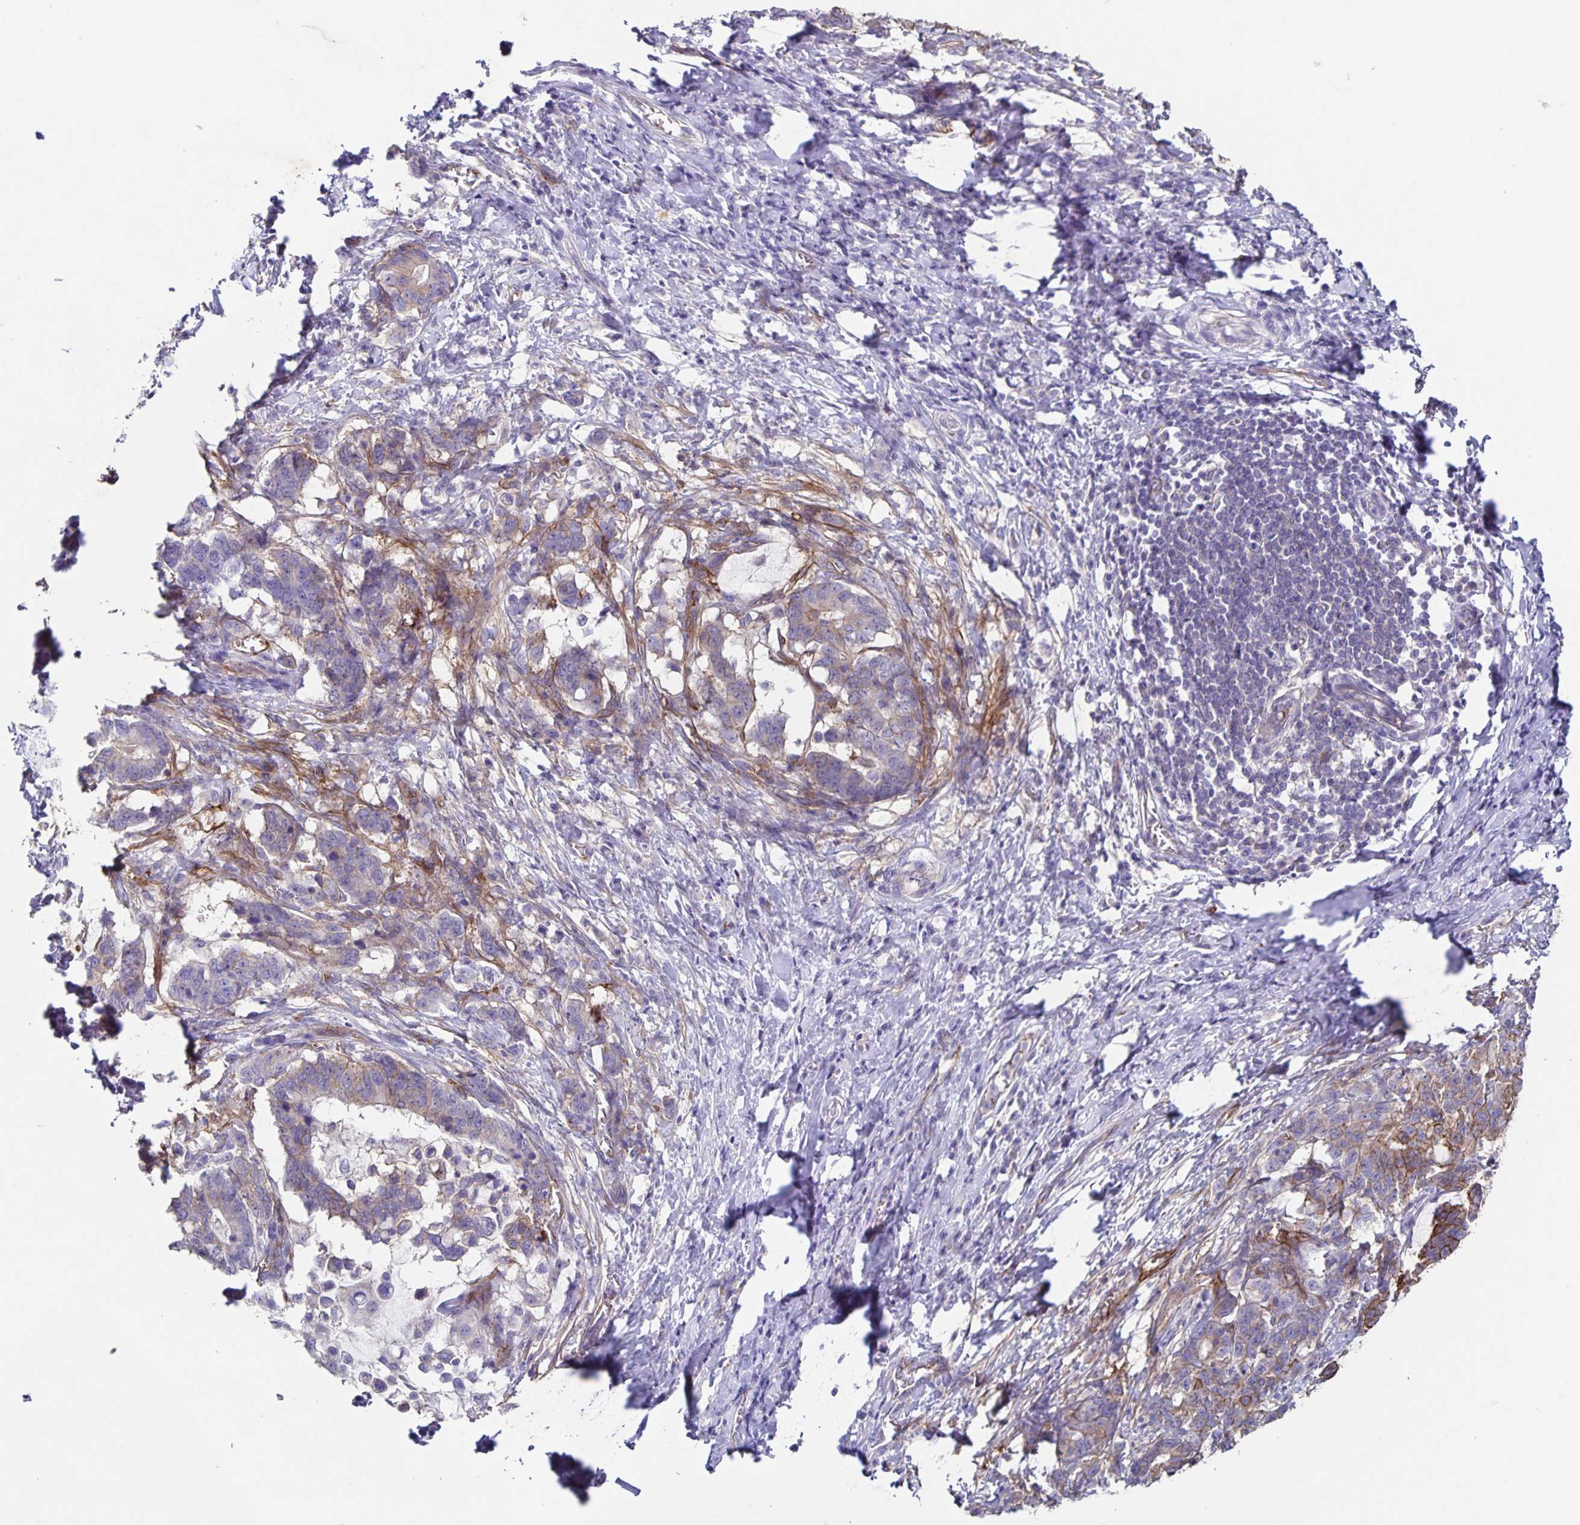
{"staining": {"intensity": "negative", "quantity": "none", "location": "none"}, "tissue": "stomach cancer", "cell_type": "Tumor cells", "image_type": "cancer", "snomed": [{"axis": "morphology", "description": "Normal tissue, NOS"}, {"axis": "morphology", "description": "Adenocarcinoma, NOS"}, {"axis": "topography", "description": "Stomach"}], "caption": "A photomicrograph of stomach cancer (adenocarcinoma) stained for a protein reveals no brown staining in tumor cells.", "gene": "ITGA2", "patient": {"sex": "female", "age": 64}}